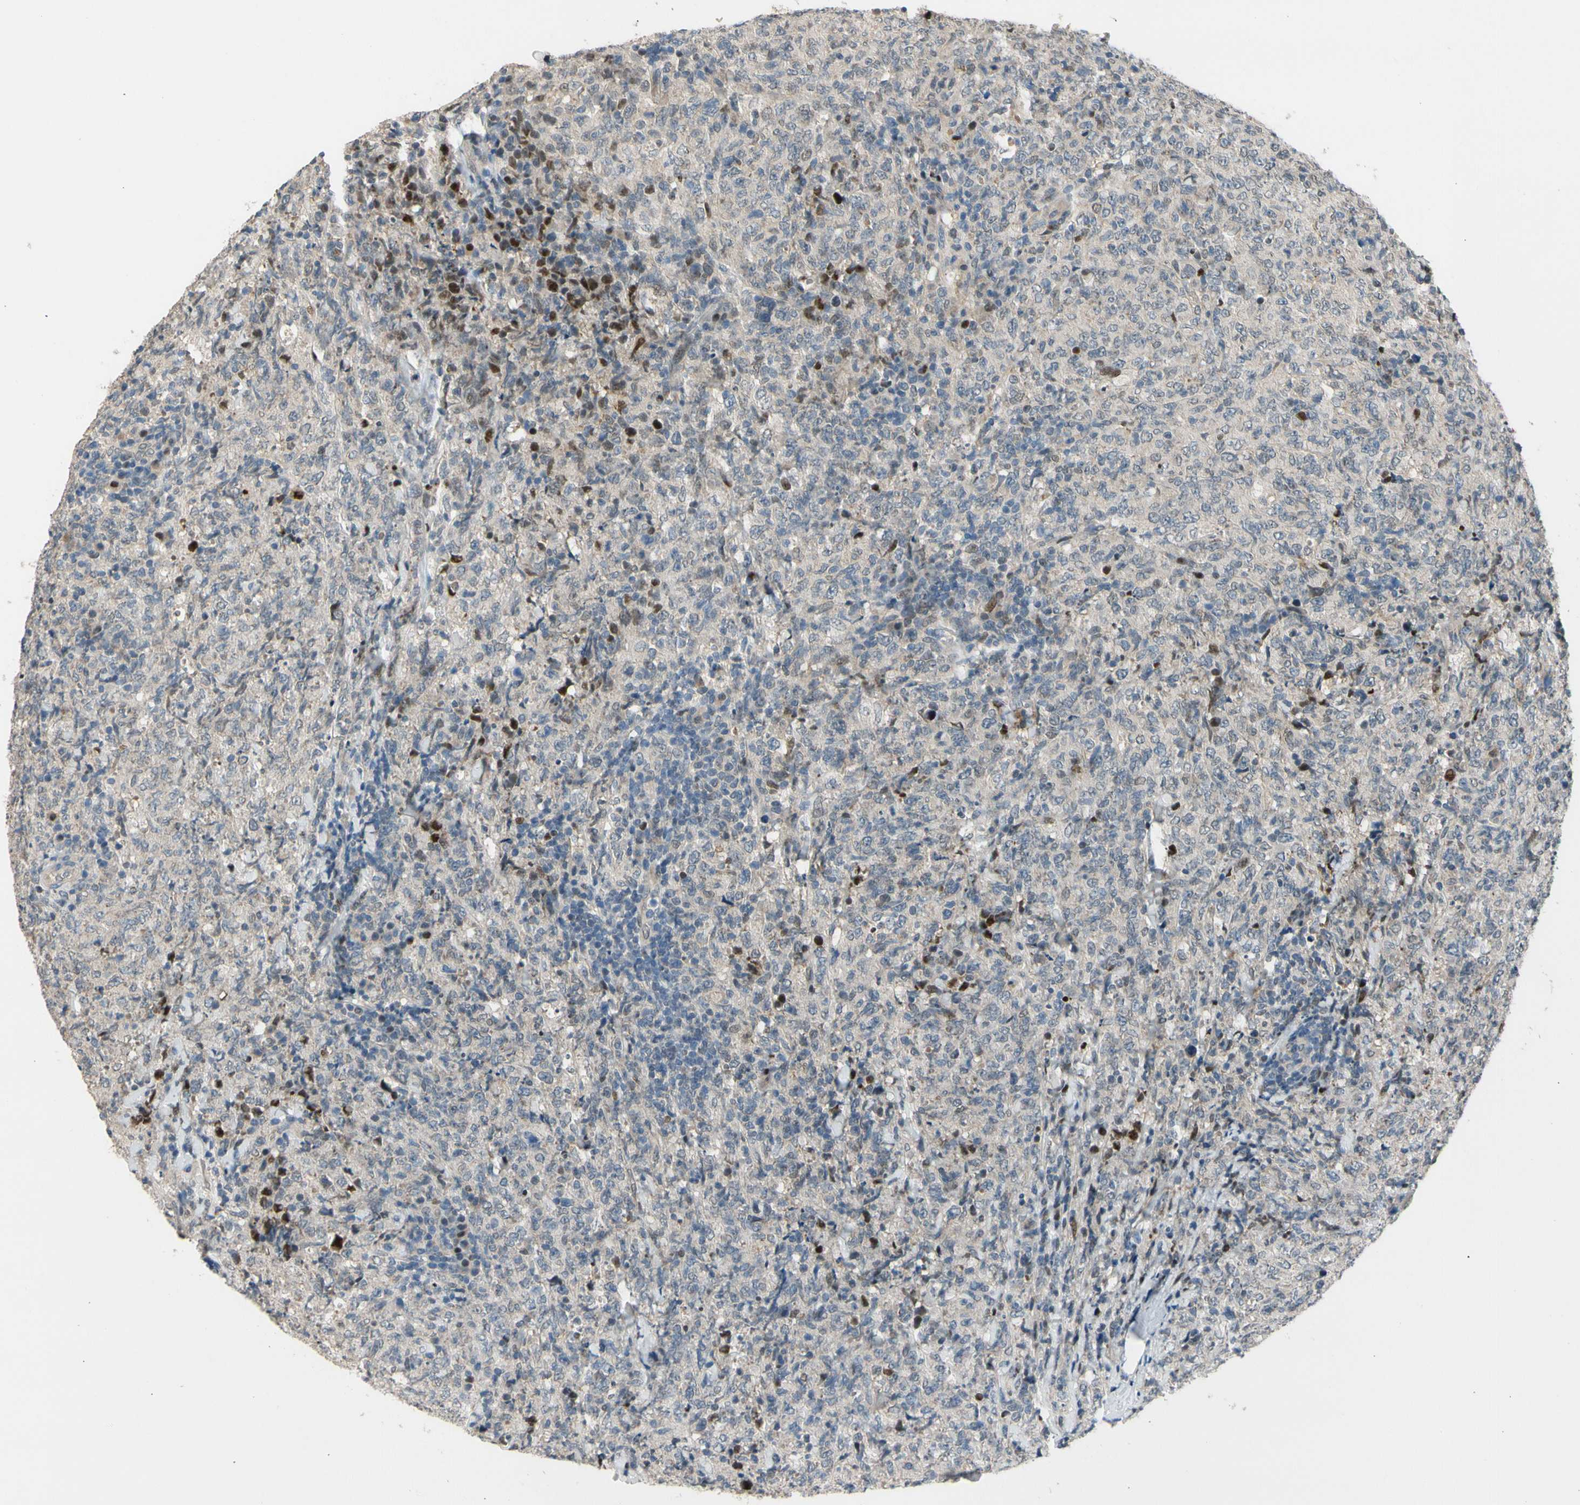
{"staining": {"intensity": "moderate", "quantity": "<25%", "location": "nuclear"}, "tissue": "lymphoma", "cell_type": "Tumor cells", "image_type": "cancer", "snomed": [{"axis": "morphology", "description": "Malignant lymphoma, non-Hodgkin's type, High grade"}, {"axis": "topography", "description": "Tonsil"}], "caption": "Malignant lymphoma, non-Hodgkin's type (high-grade) was stained to show a protein in brown. There is low levels of moderate nuclear expression in approximately <25% of tumor cells.", "gene": "ZNF184", "patient": {"sex": "female", "age": 36}}